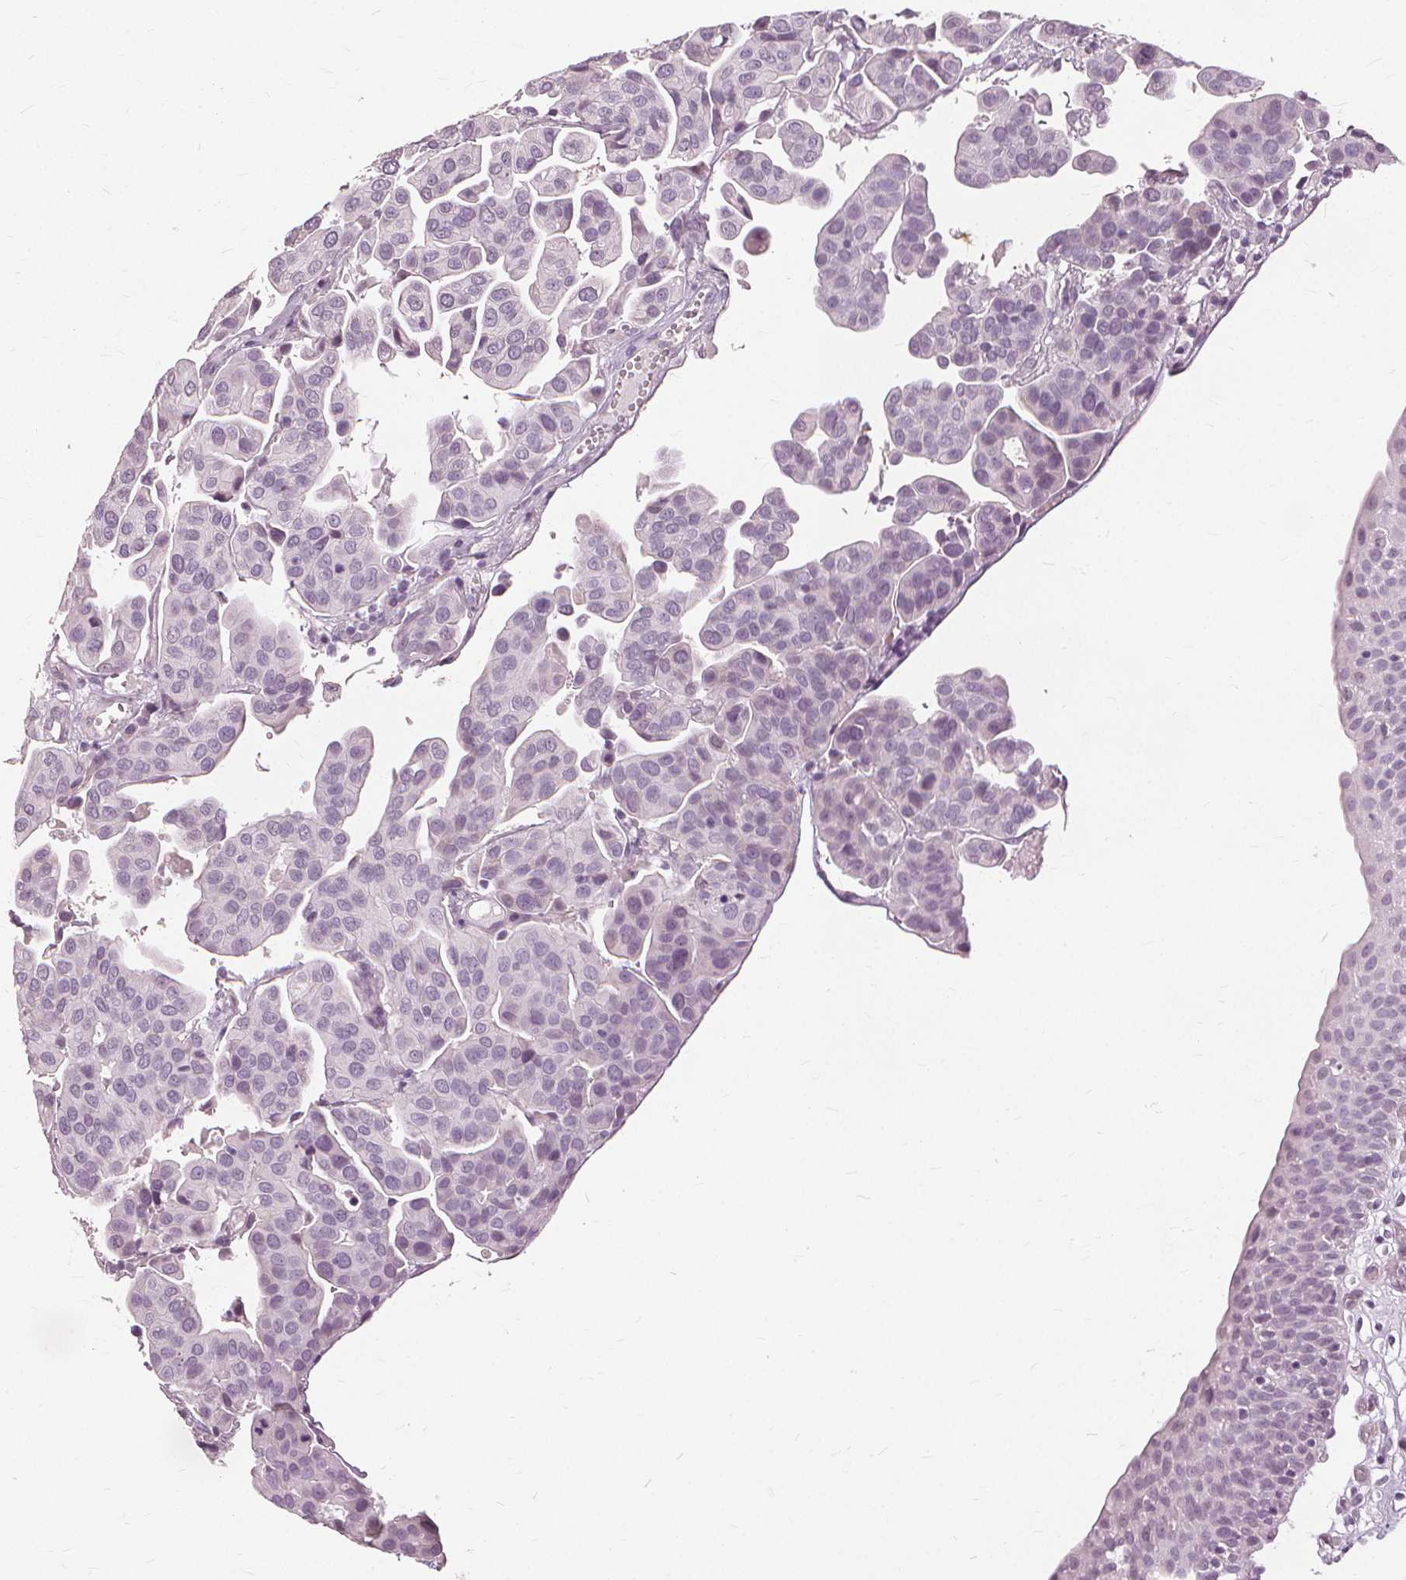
{"staining": {"intensity": "negative", "quantity": "none", "location": "none"}, "tissue": "renal cancer", "cell_type": "Tumor cells", "image_type": "cancer", "snomed": [{"axis": "morphology", "description": "Adenocarcinoma, NOS"}, {"axis": "topography", "description": "Urinary bladder"}], "caption": "There is no significant staining in tumor cells of adenocarcinoma (renal).", "gene": "SFTPD", "patient": {"sex": "male", "age": 61}}